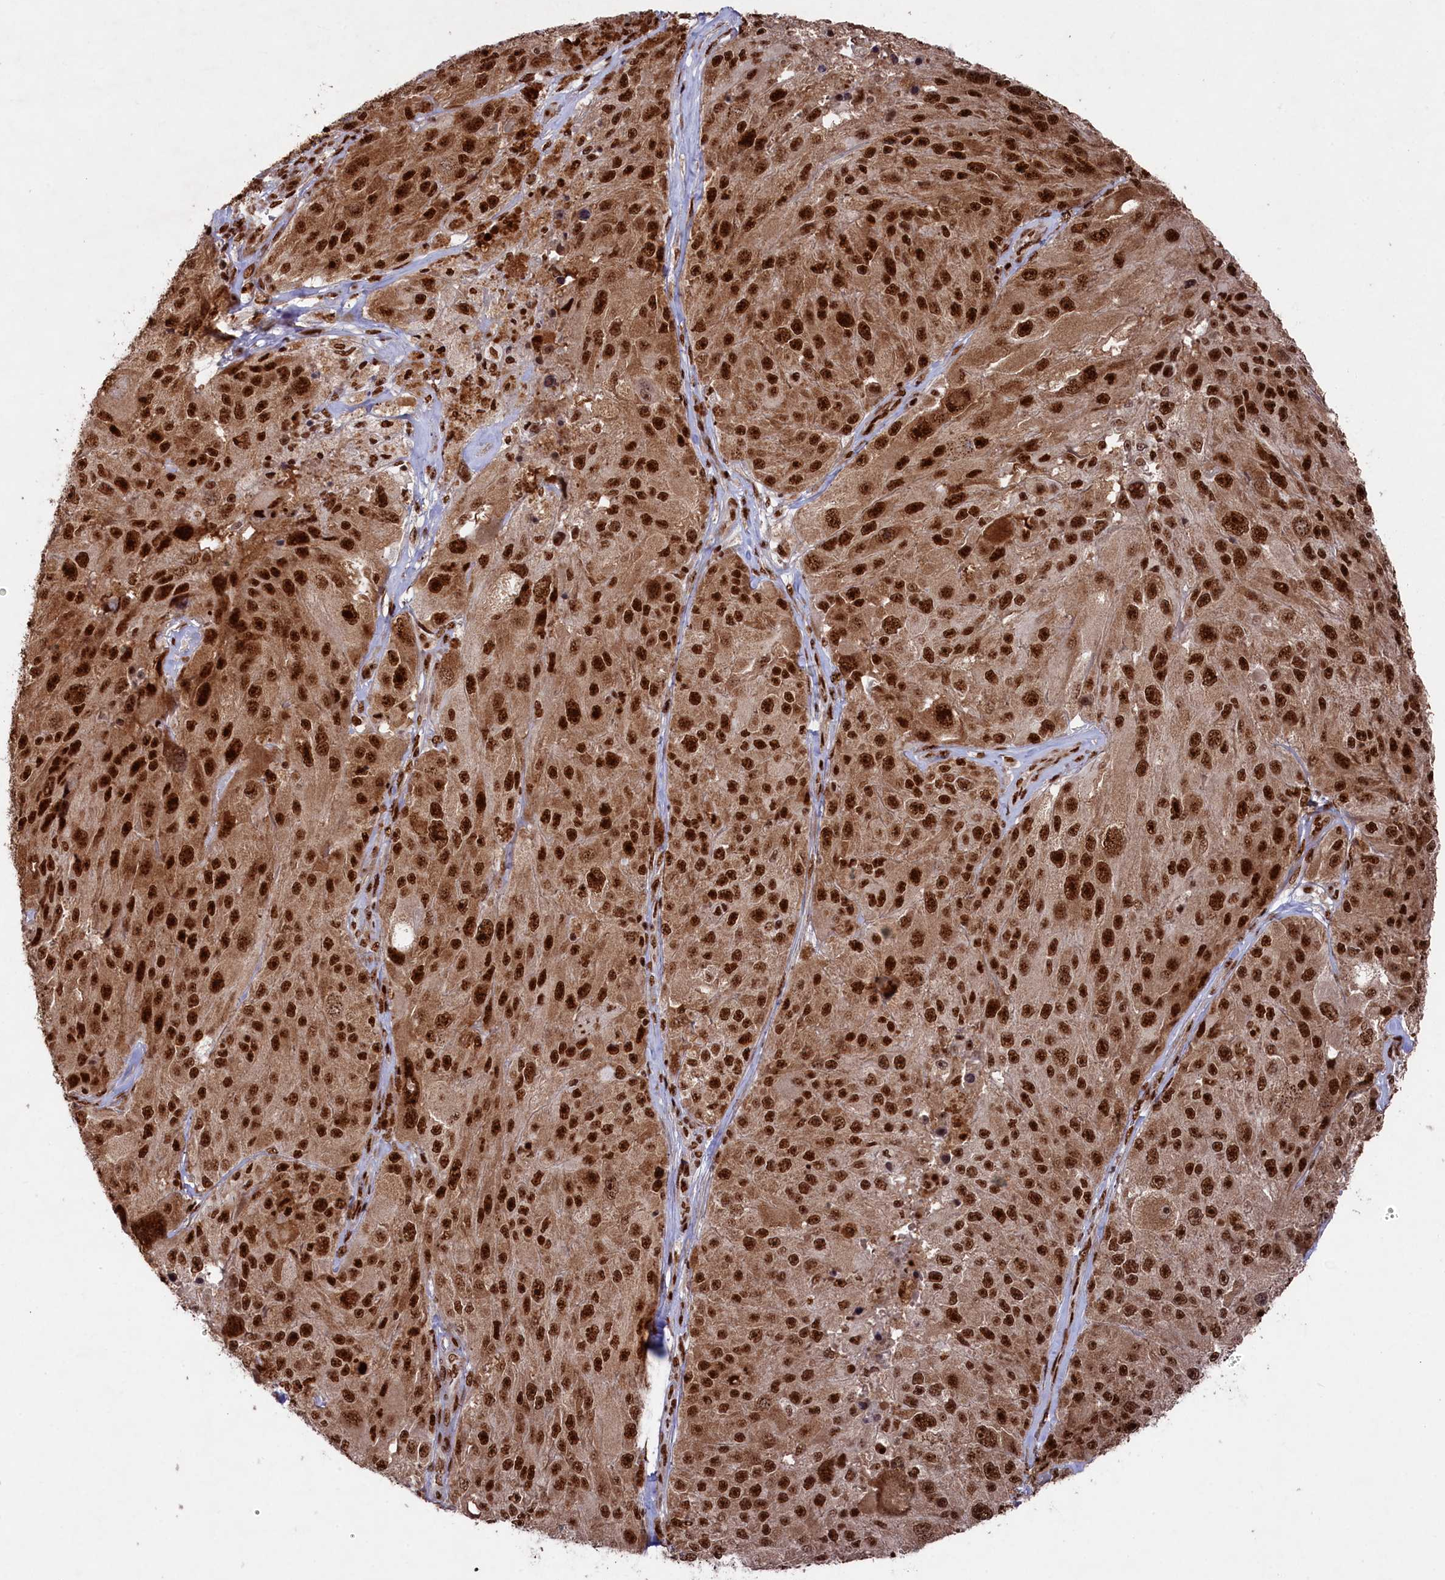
{"staining": {"intensity": "strong", "quantity": ">75%", "location": "nuclear"}, "tissue": "melanoma", "cell_type": "Tumor cells", "image_type": "cancer", "snomed": [{"axis": "morphology", "description": "Malignant melanoma, Metastatic site"}, {"axis": "topography", "description": "Lymph node"}], "caption": "The photomicrograph reveals staining of malignant melanoma (metastatic site), revealing strong nuclear protein positivity (brown color) within tumor cells.", "gene": "PRPF31", "patient": {"sex": "male", "age": 62}}